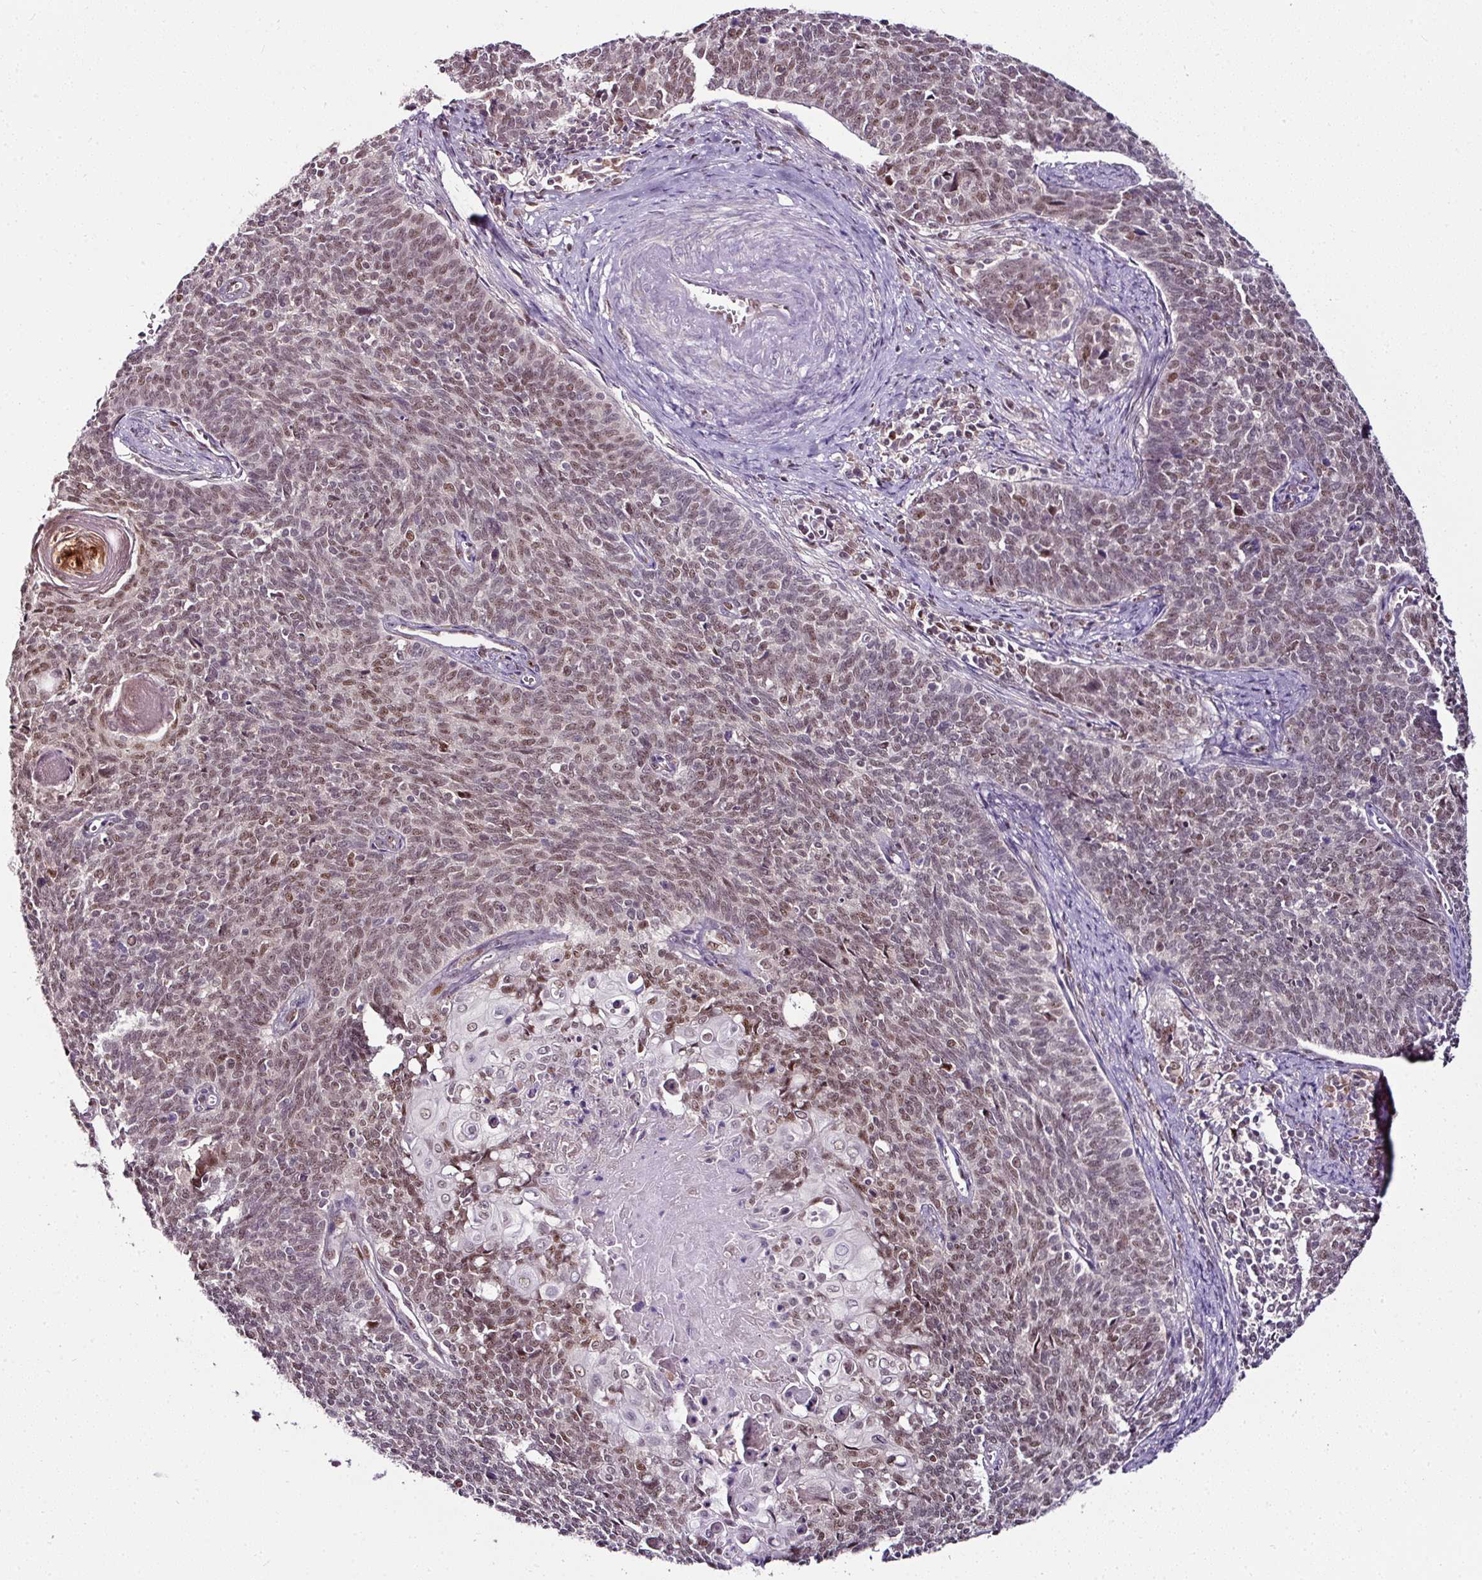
{"staining": {"intensity": "moderate", "quantity": ">75%", "location": "nuclear"}, "tissue": "cervical cancer", "cell_type": "Tumor cells", "image_type": "cancer", "snomed": [{"axis": "morphology", "description": "Squamous cell carcinoma, NOS"}, {"axis": "topography", "description": "Cervix"}], "caption": "Moderate nuclear protein staining is appreciated in approximately >75% of tumor cells in cervical cancer. The protein of interest is shown in brown color, while the nuclei are stained blue.", "gene": "KLF16", "patient": {"sex": "female", "age": 39}}